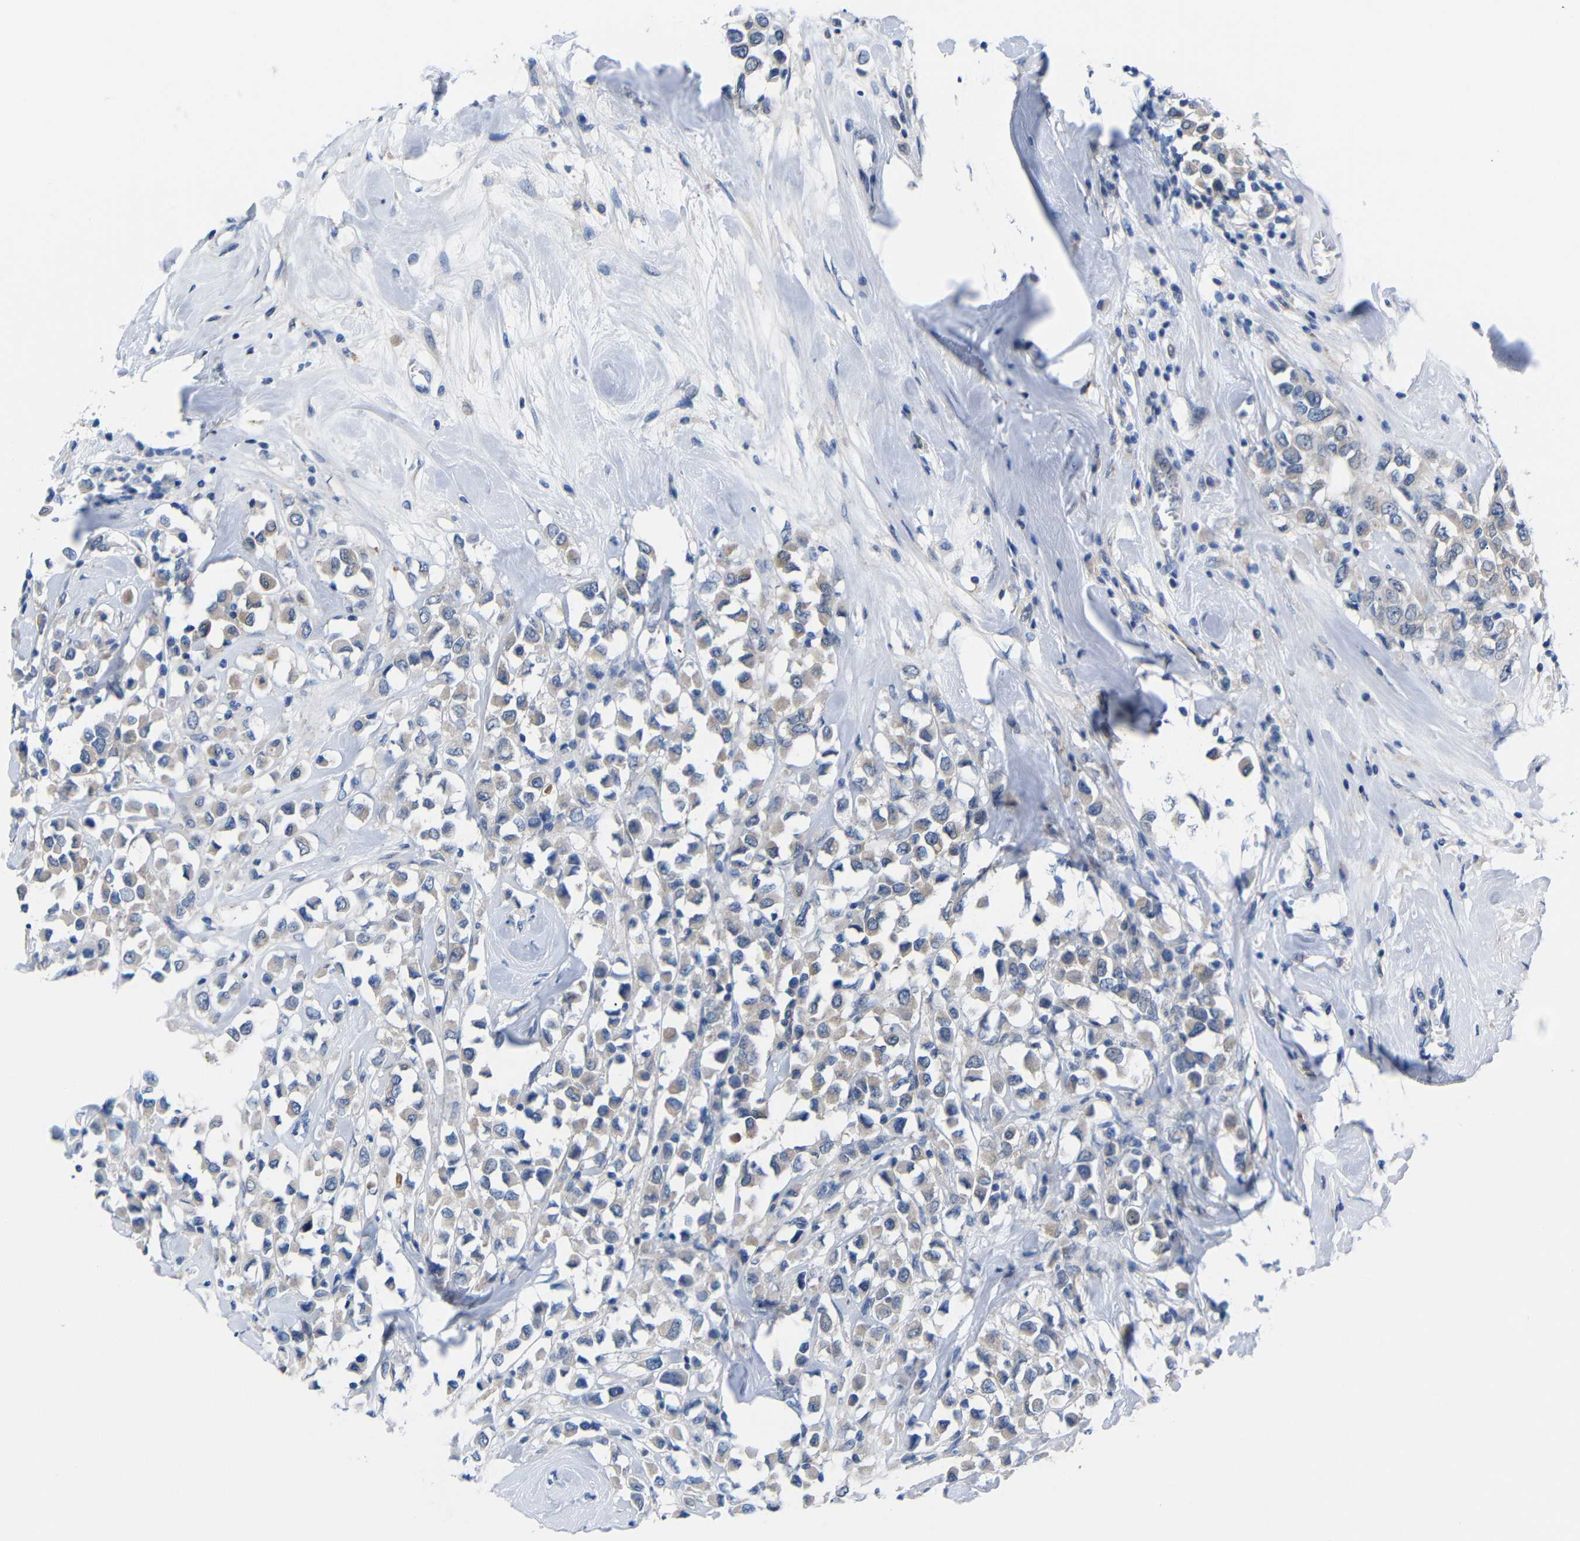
{"staining": {"intensity": "weak", "quantity": "<25%", "location": "cytoplasmic/membranous"}, "tissue": "breast cancer", "cell_type": "Tumor cells", "image_type": "cancer", "snomed": [{"axis": "morphology", "description": "Duct carcinoma"}, {"axis": "topography", "description": "Breast"}], "caption": "An immunohistochemistry (IHC) image of infiltrating ductal carcinoma (breast) is shown. There is no staining in tumor cells of infiltrating ductal carcinoma (breast).", "gene": "PEBP1", "patient": {"sex": "female", "age": 61}}